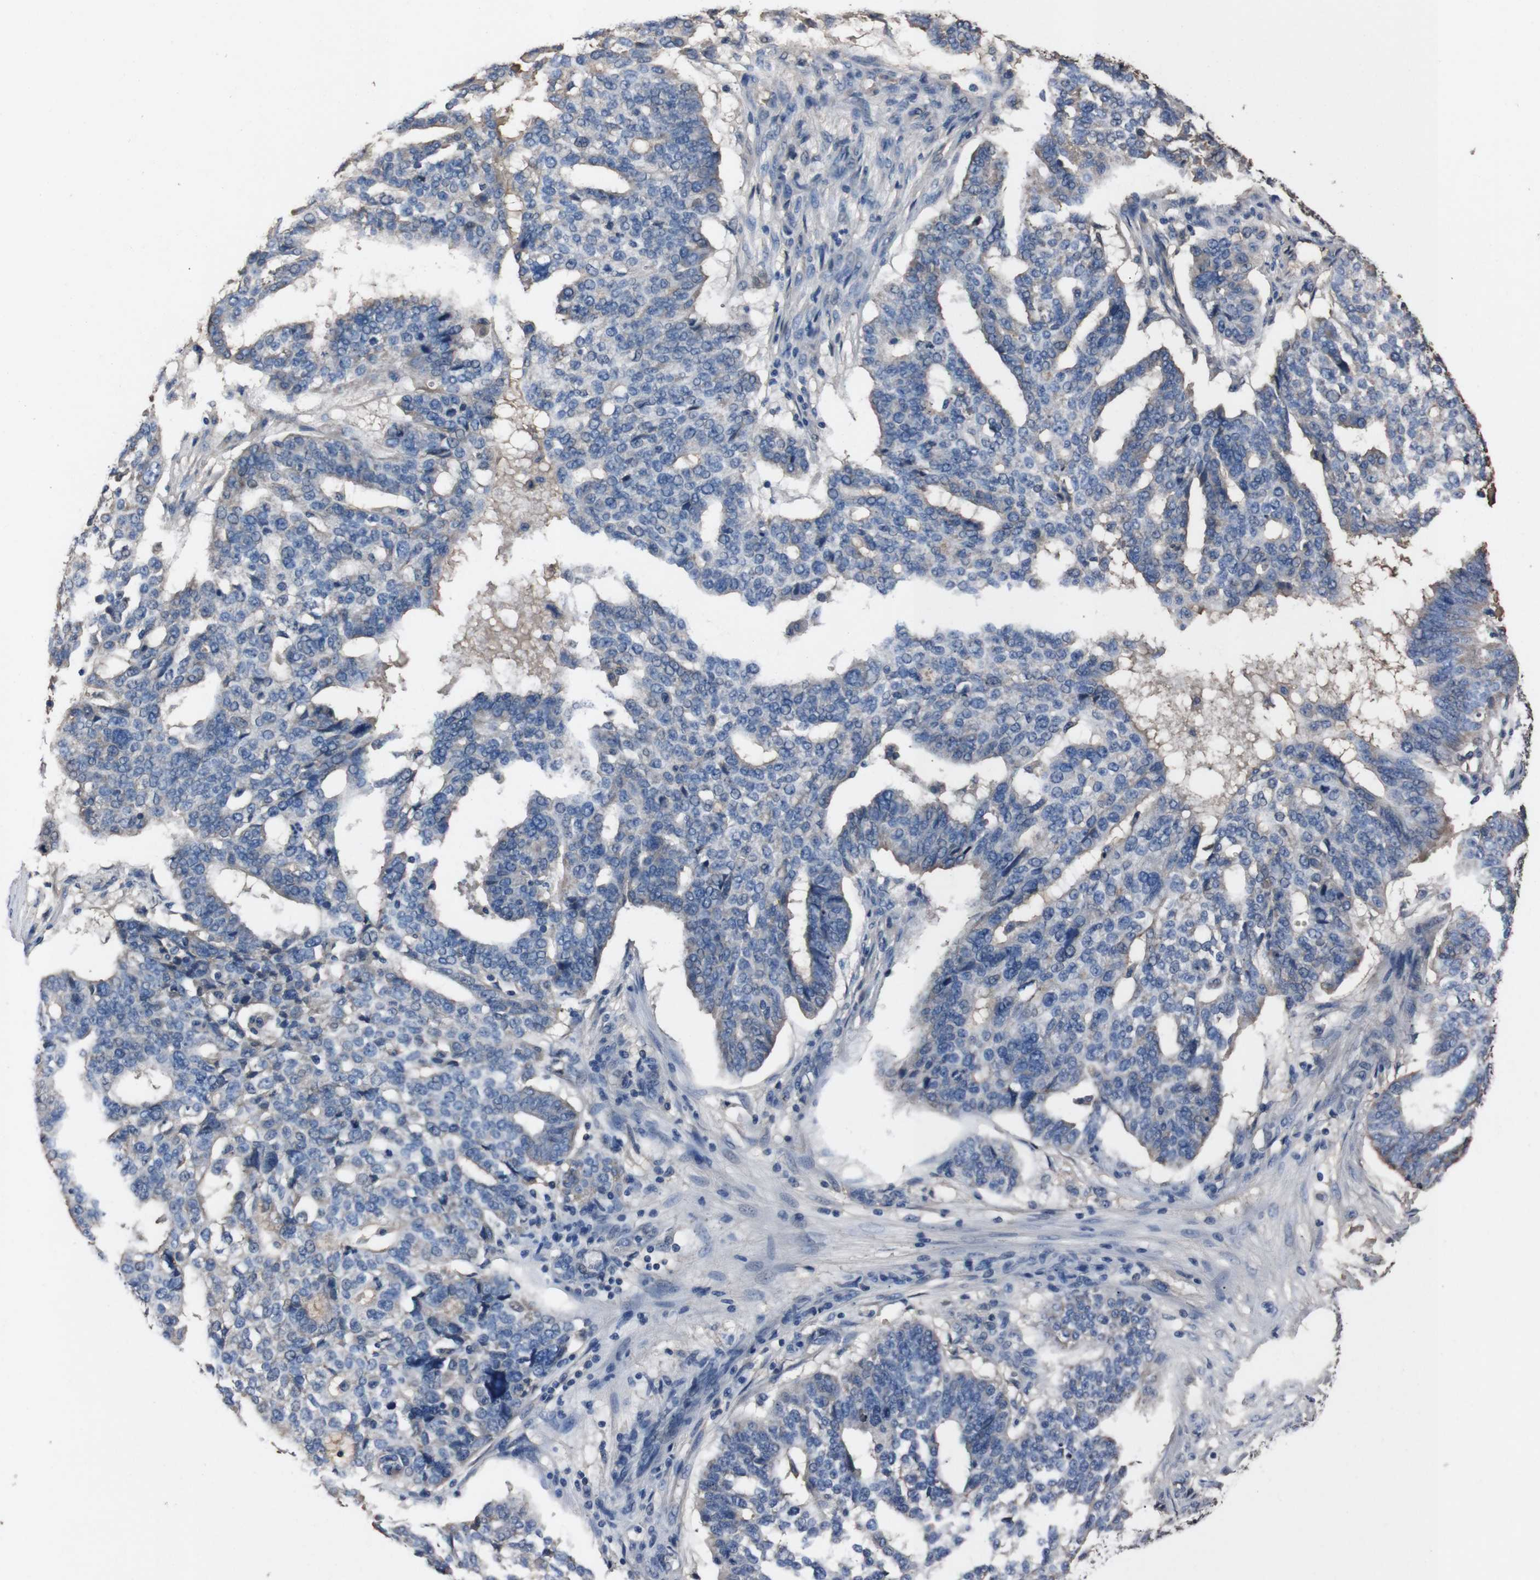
{"staining": {"intensity": "weak", "quantity": "<25%", "location": "cytoplasmic/membranous"}, "tissue": "ovarian cancer", "cell_type": "Tumor cells", "image_type": "cancer", "snomed": [{"axis": "morphology", "description": "Cystadenocarcinoma, serous, NOS"}, {"axis": "topography", "description": "Ovary"}], "caption": "This image is of serous cystadenocarcinoma (ovarian) stained with immunohistochemistry (IHC) to label a protein in brown with the nuclei are counter-stained blue. There is no staining in tumor cells. (DAB (3,3'-diaminobenzidine) immunohistochemistry (IHC) visualized using brightfield microscopy, high magnification).", "gene": "LEP", "patient": {"sex": "female", "age": 59}}